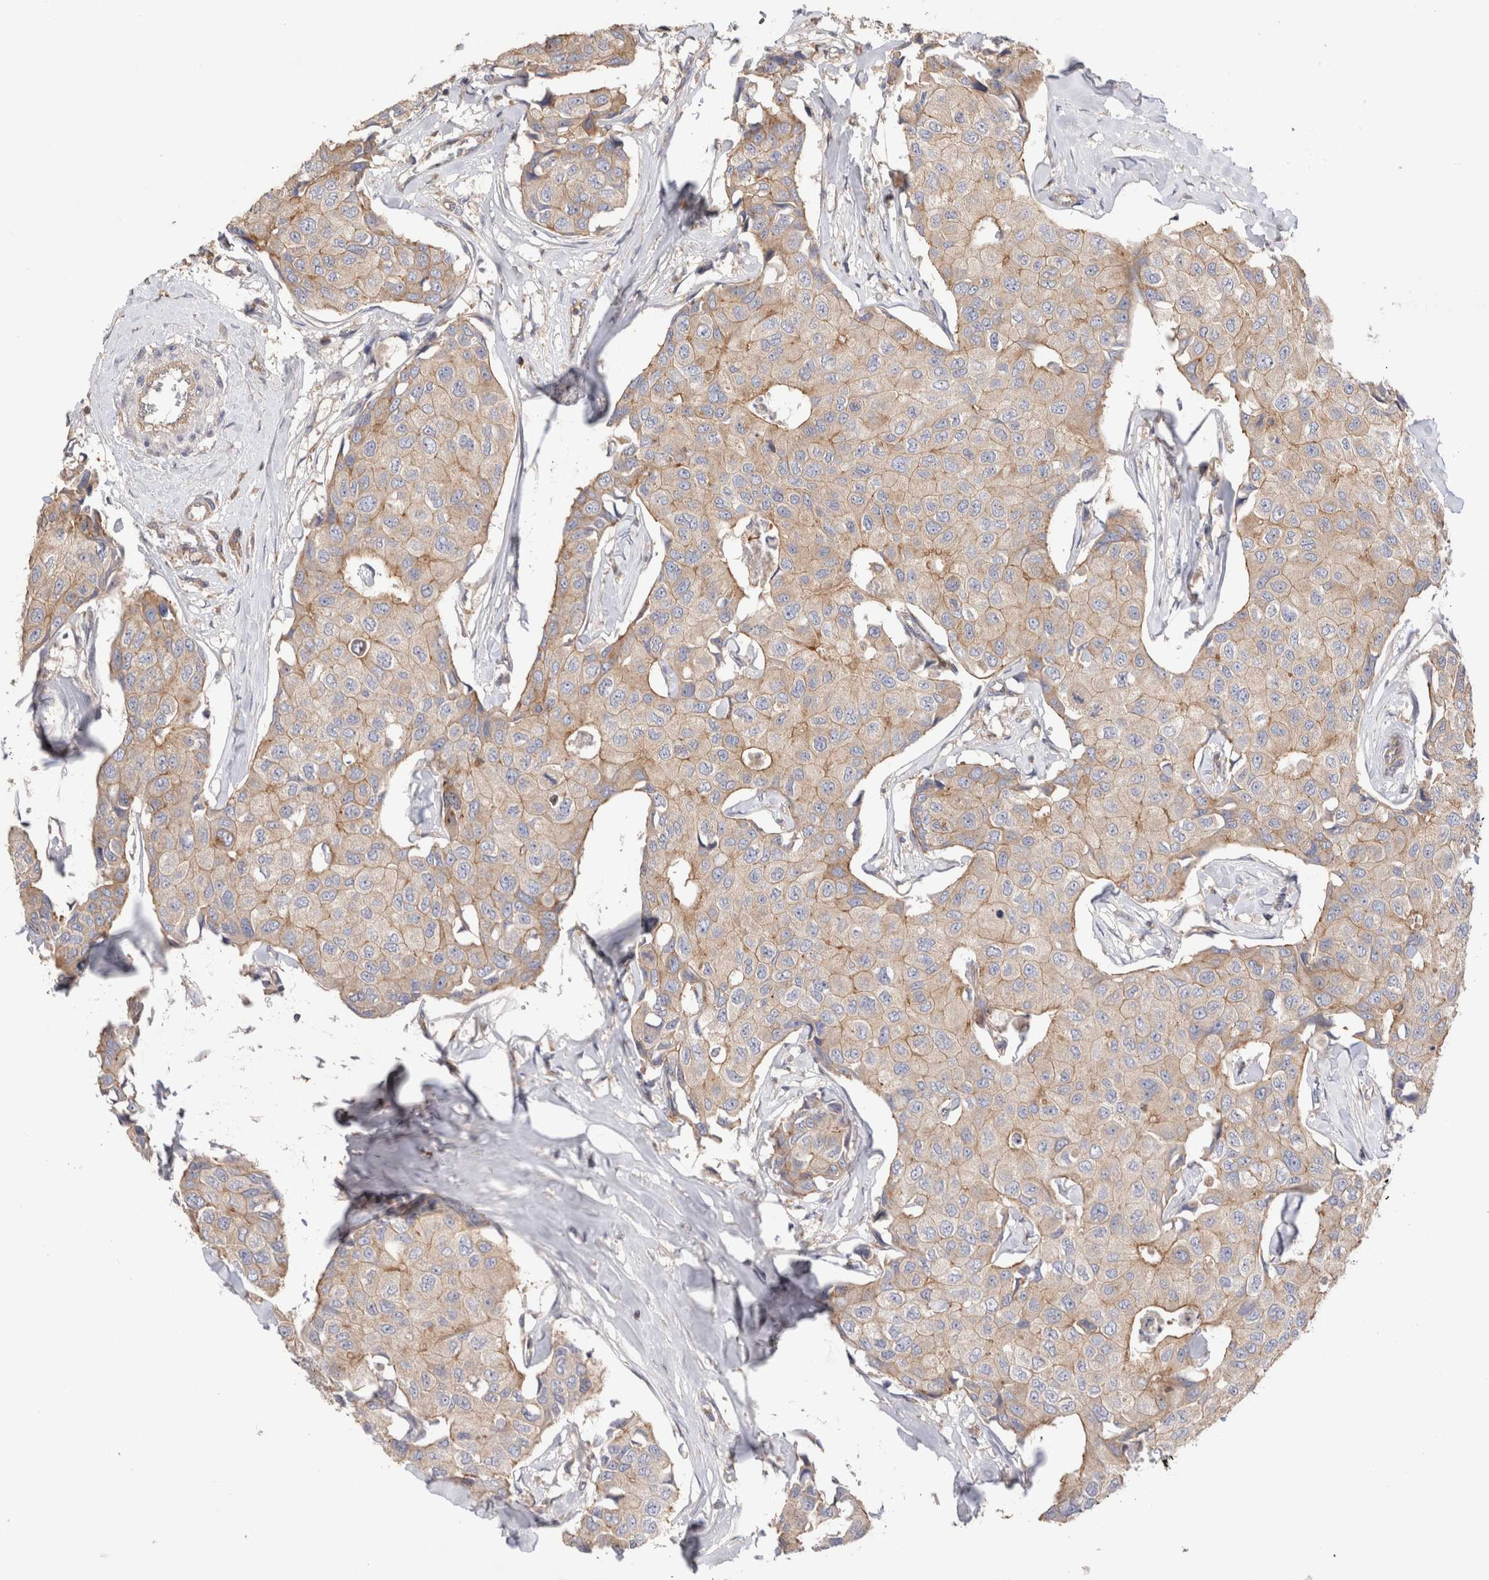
{"staining": {"intensity": "weak", "quantity": ">75%", "location": "cytoplasmic/membranous"}, "tissue": "breast cancer", "cell_type": "Tumor cells", "image_type": "cancer", "snomed": [{"axis": "morphology", "description": "Duct carcinoma"}, {"axis": "topography", "description": "Breast"}], "caption": "Intraductal carcinoma (breast) stained with IHC exhibits weak cytoplasmic/membranous positivity in approximately >75% of tumor cells.", "gene": "NXT2", "patient": {"sex": "female", "age": 80}}